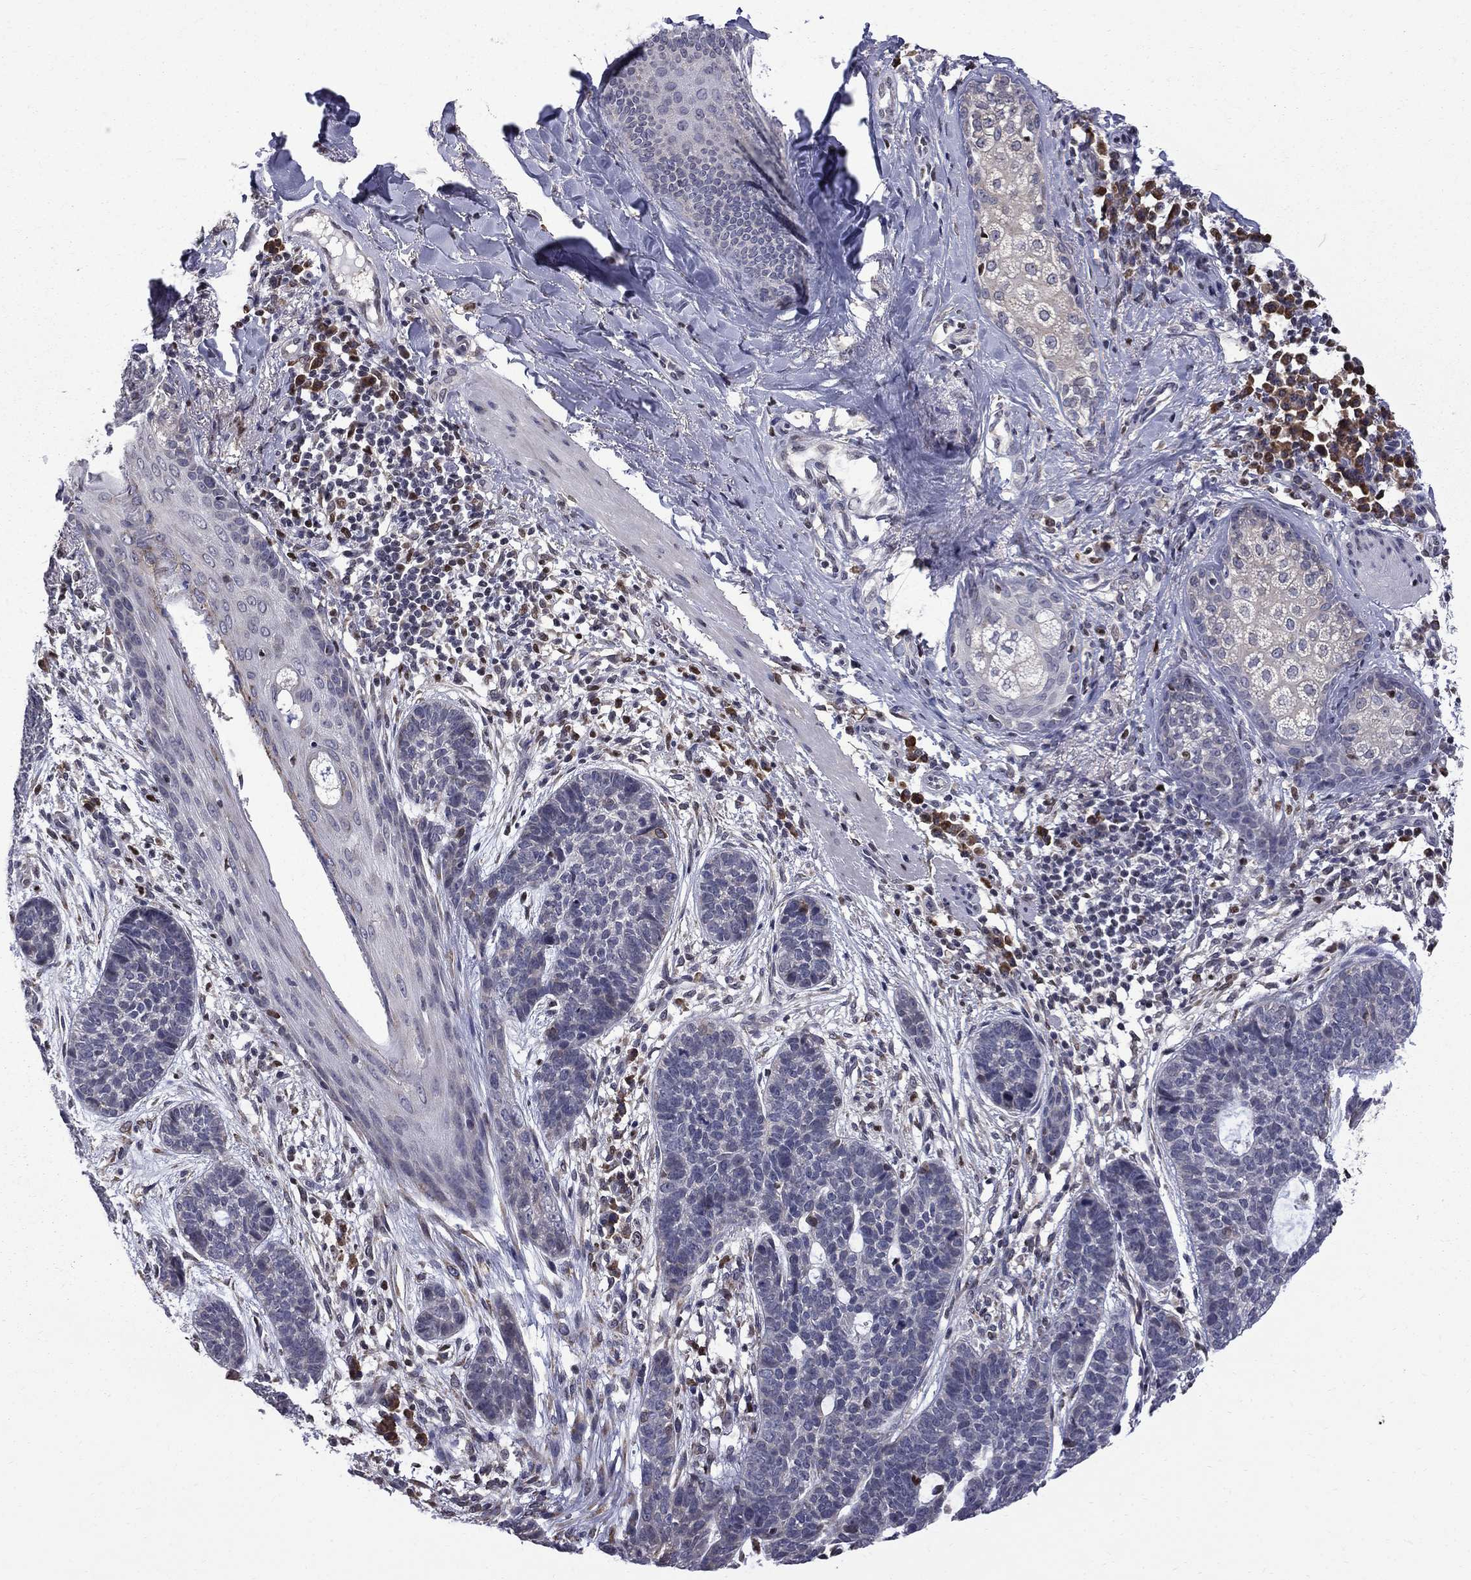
{"staining": {"intensity": "negative", "quantity": "none", "location": "none"}, "tissue": "skin cancer", "cell_type": "Tumor cells", "image_type": "cancer", "snomed": [{"axis": "morphology", "description": "Squamous cell carcinoma, NOS"}, {"axis": "topography", "description": "Skin"}], "caption": "The immunohistochemistry micrograph has no significant positivity in tumor cells of skin squamous cell carcinoma tissue.", "gene": "HSPB2", "patient": {"sex": "male", "age": 88}}